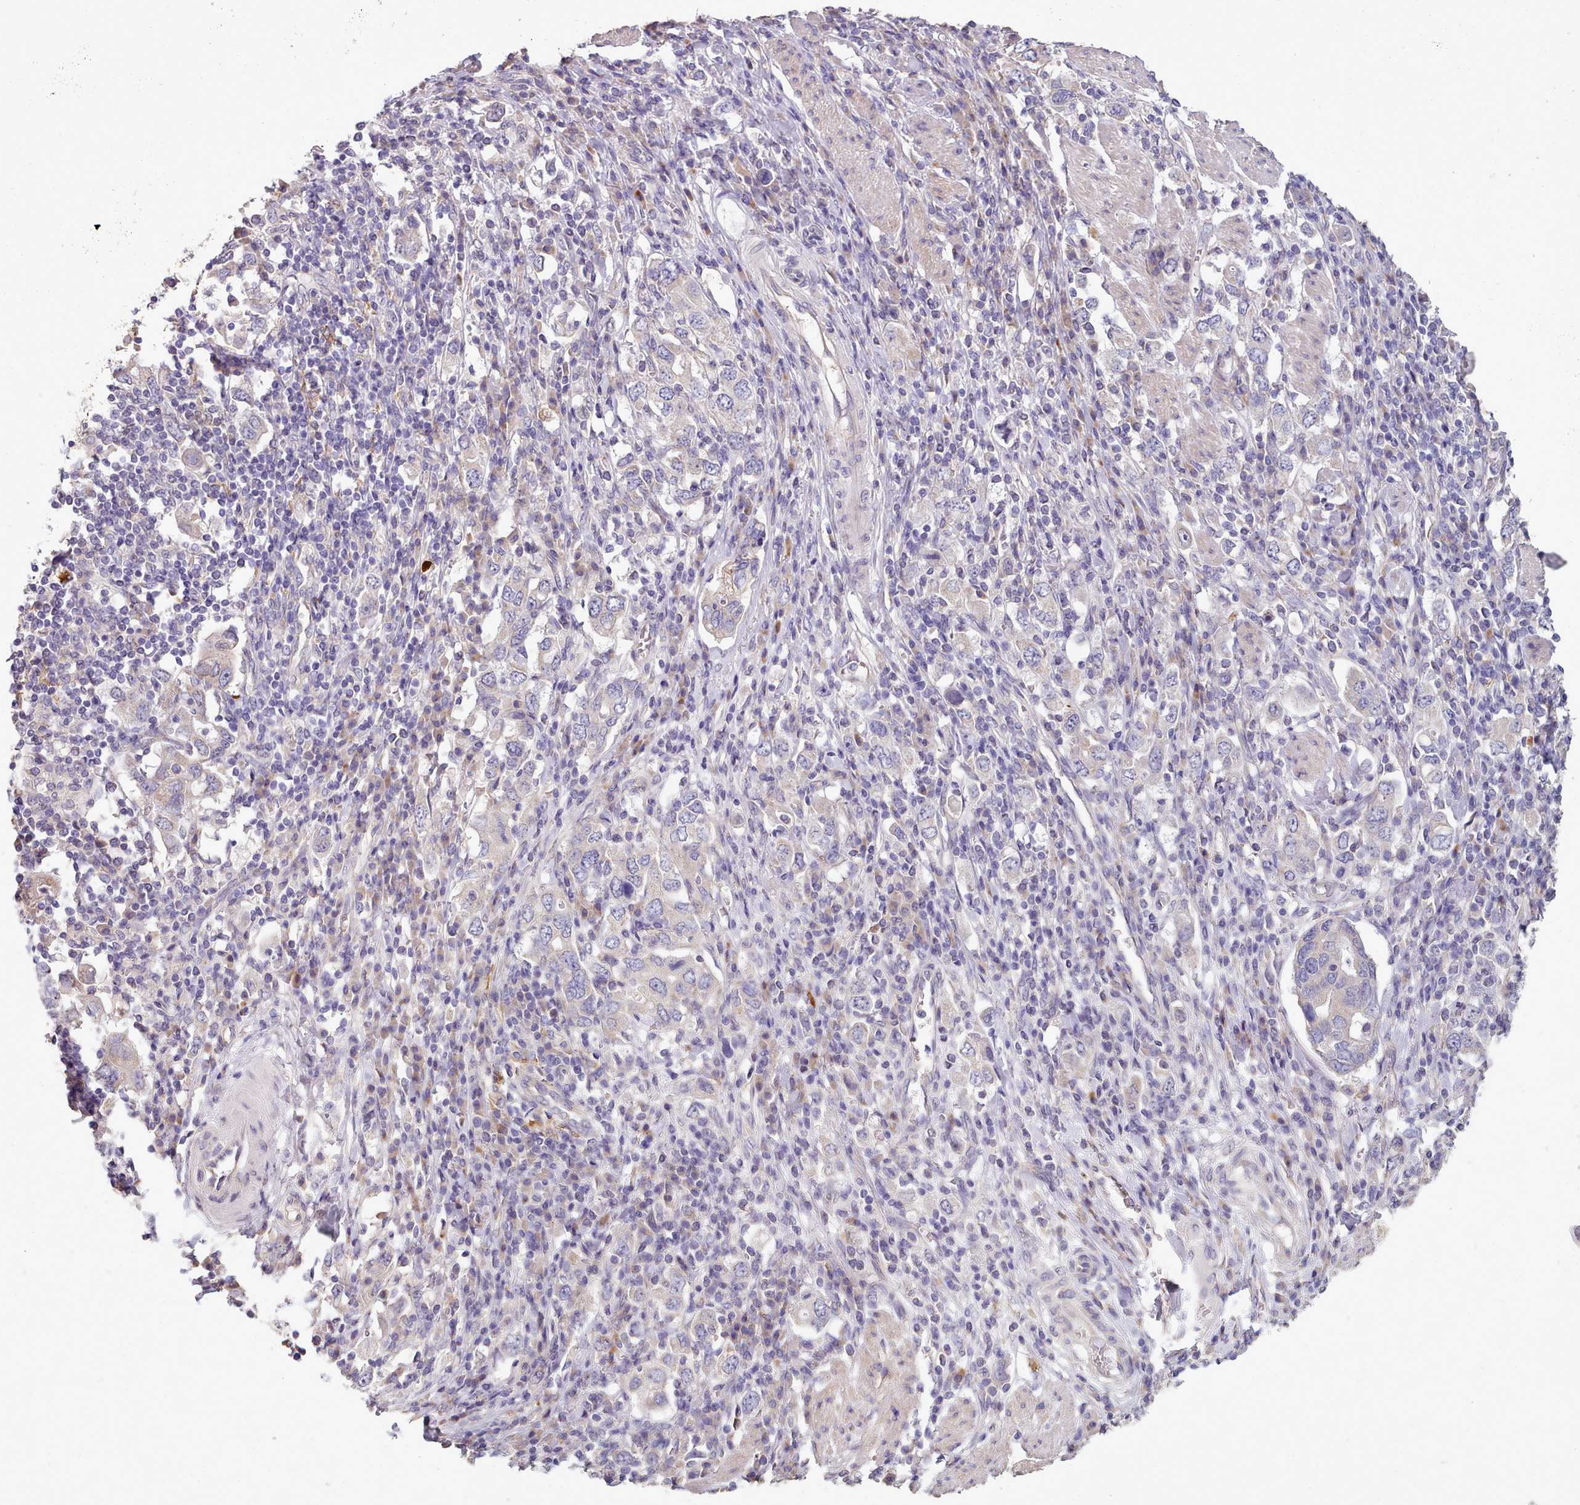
{"staining": {"intensity": "negative", "quantity": "none", "location": "none"}, "tissue": "stomach cancer", "cell_type": "Tumor cells", "image_type": "cancer", "snomed": [{"axis": "morphology", "description": "Adenocarcinoma, NOS"}, {"axis": "topography", "description": "Stomach, upper"}, {"axis": "topography", "description": "Stomach"}], "caption": "Stomach cancer was stained to show a protein in brown. There is no significant staining in tumor cells. Nuclei are stained in blue.", "gene": "DPF1", "patient": {"sex": "male", "age": 62}}